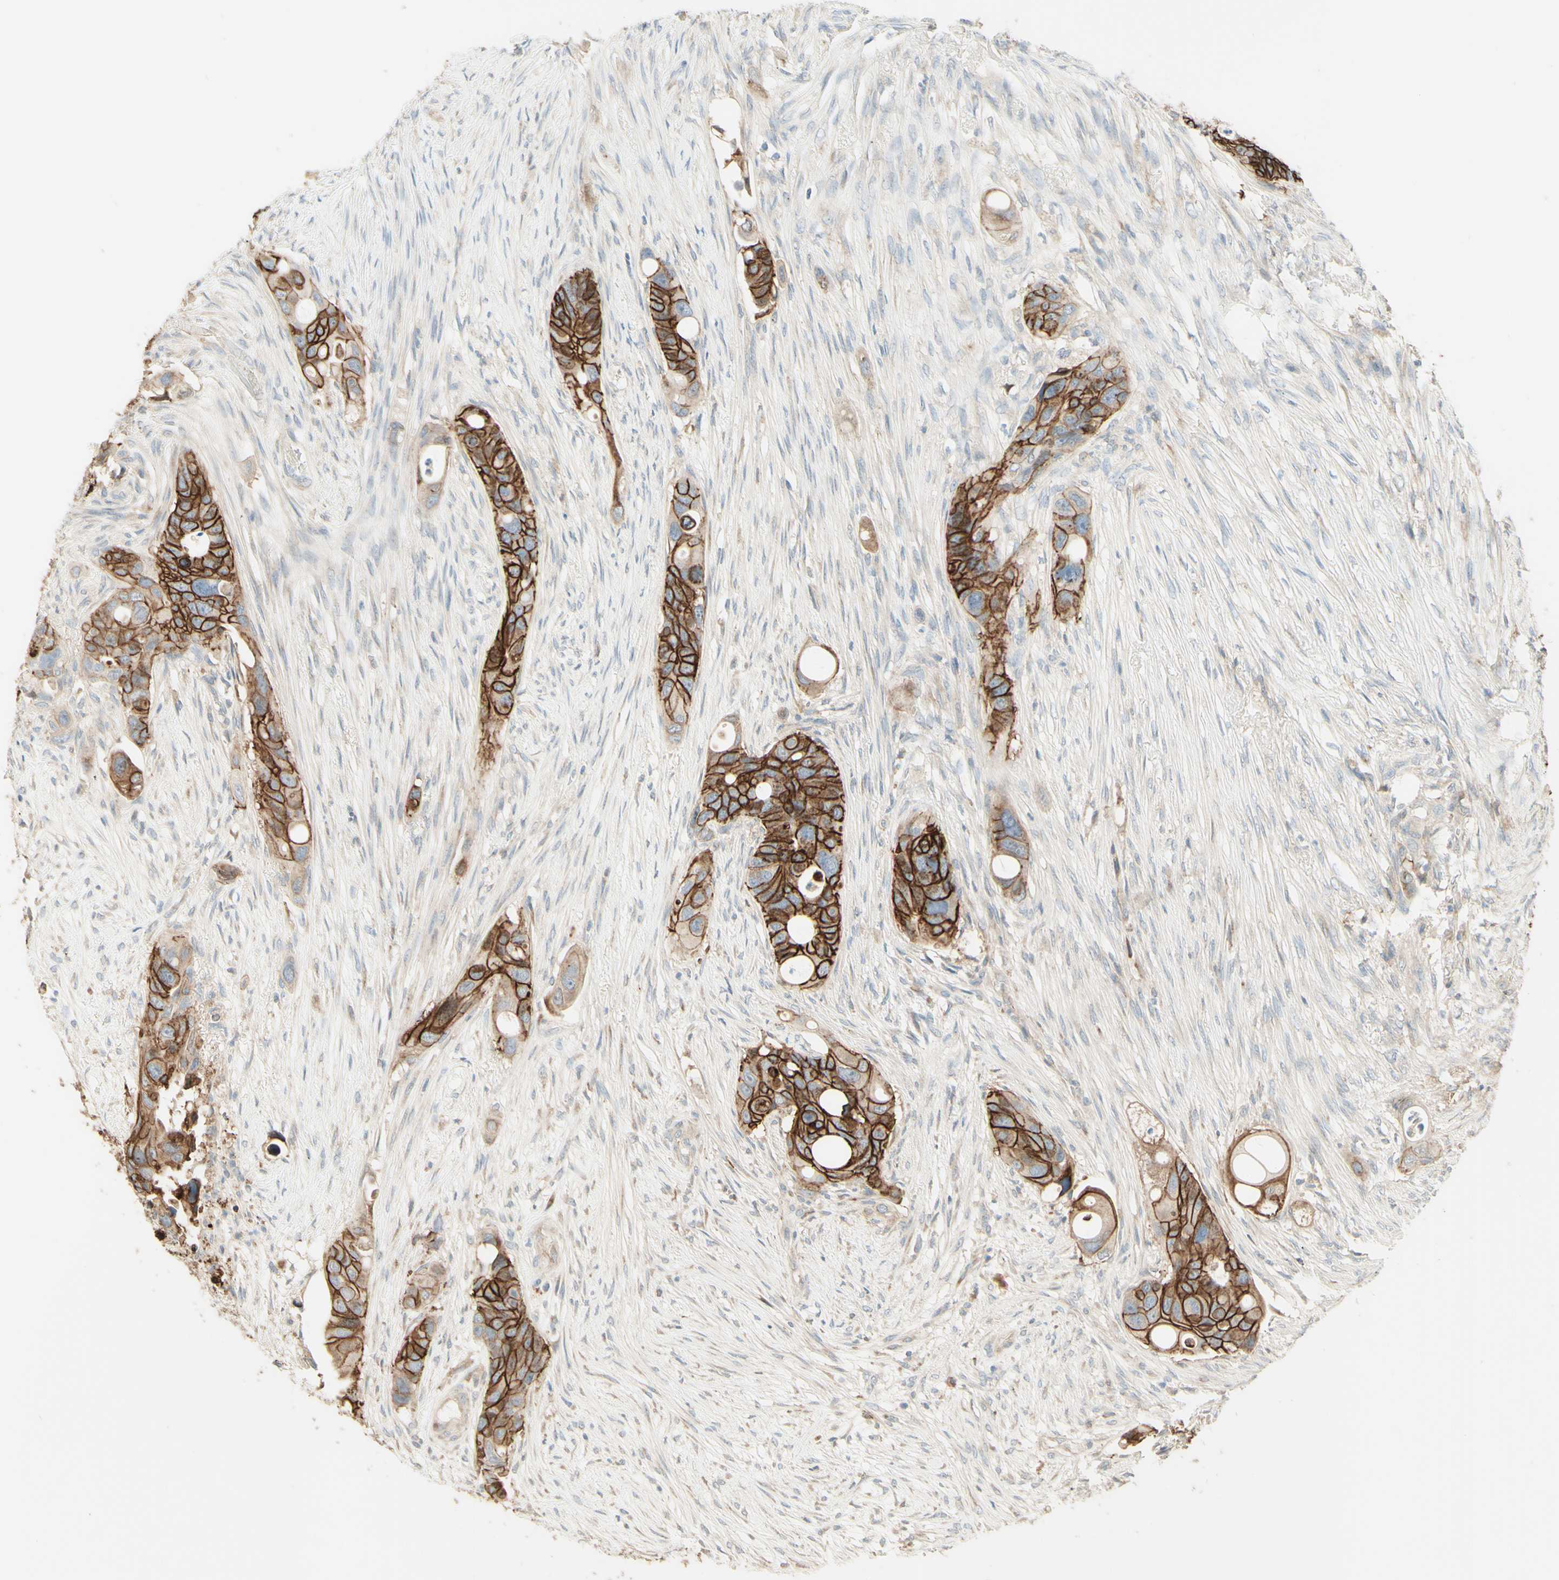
{"staining": {"intensity": "strong", "quantity": ">75%", "location": "cytoplasmic/membranous"}, "tissue": "colorectal cancer", "cell_type": "Tumor cells", "image_type": "cancer", "snomed": [{"axis": "morphology", "description": "Adenocarcinoma, NOS"}, {"axis": "topography", "description": "Colon"}], "caption": "Immunohistochemistry (IHC) (DAB) staining of colorectal cancer shows strong cytoplasmic/membranous protein positivity in approximately >75% of tumor cells.", "gene": "RNF149", "patient": {"sex": "female", "age": 57}}